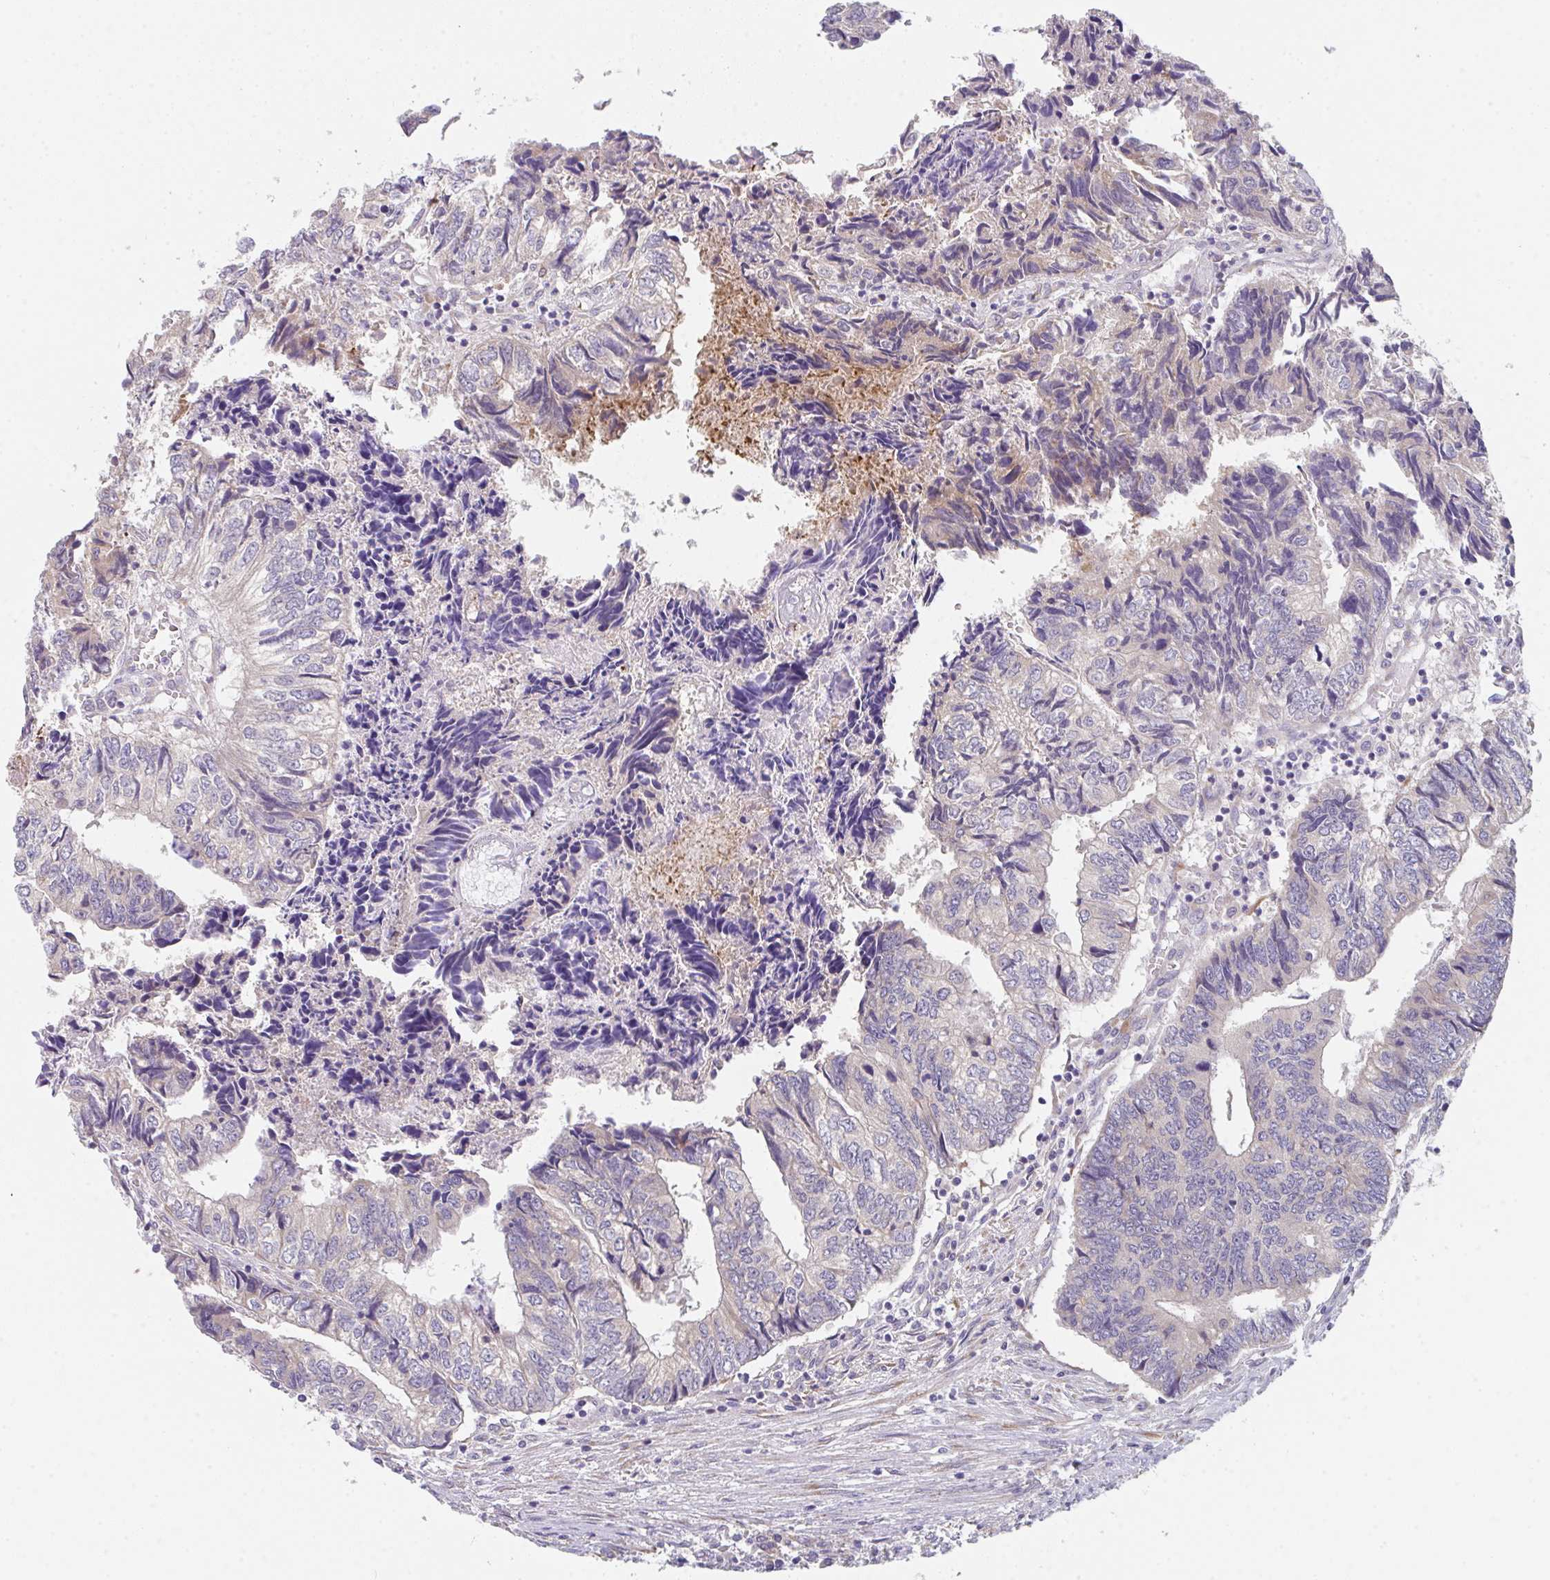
{"staining": {"intensity": "negative", "quantity": "none", "location": "none"}, "tissue": "colorectal cancer", "cell_type": "Tumor cells", "image_type": "cancer", "snomed": [{"axis": "morphology", "description": "Adenocarcinoma, NOS"}, {"axis": "topography", "description": "Colon"}], "caption": "DAB (3,3'-diaminobenzidine) immunohistochemical staining of colorectal cancer (adenocarcinoma) demonstrates no significant expression in tumor cells.", "gene": "TSPAN31", "patient": {"sex": "male", "age": 86}}